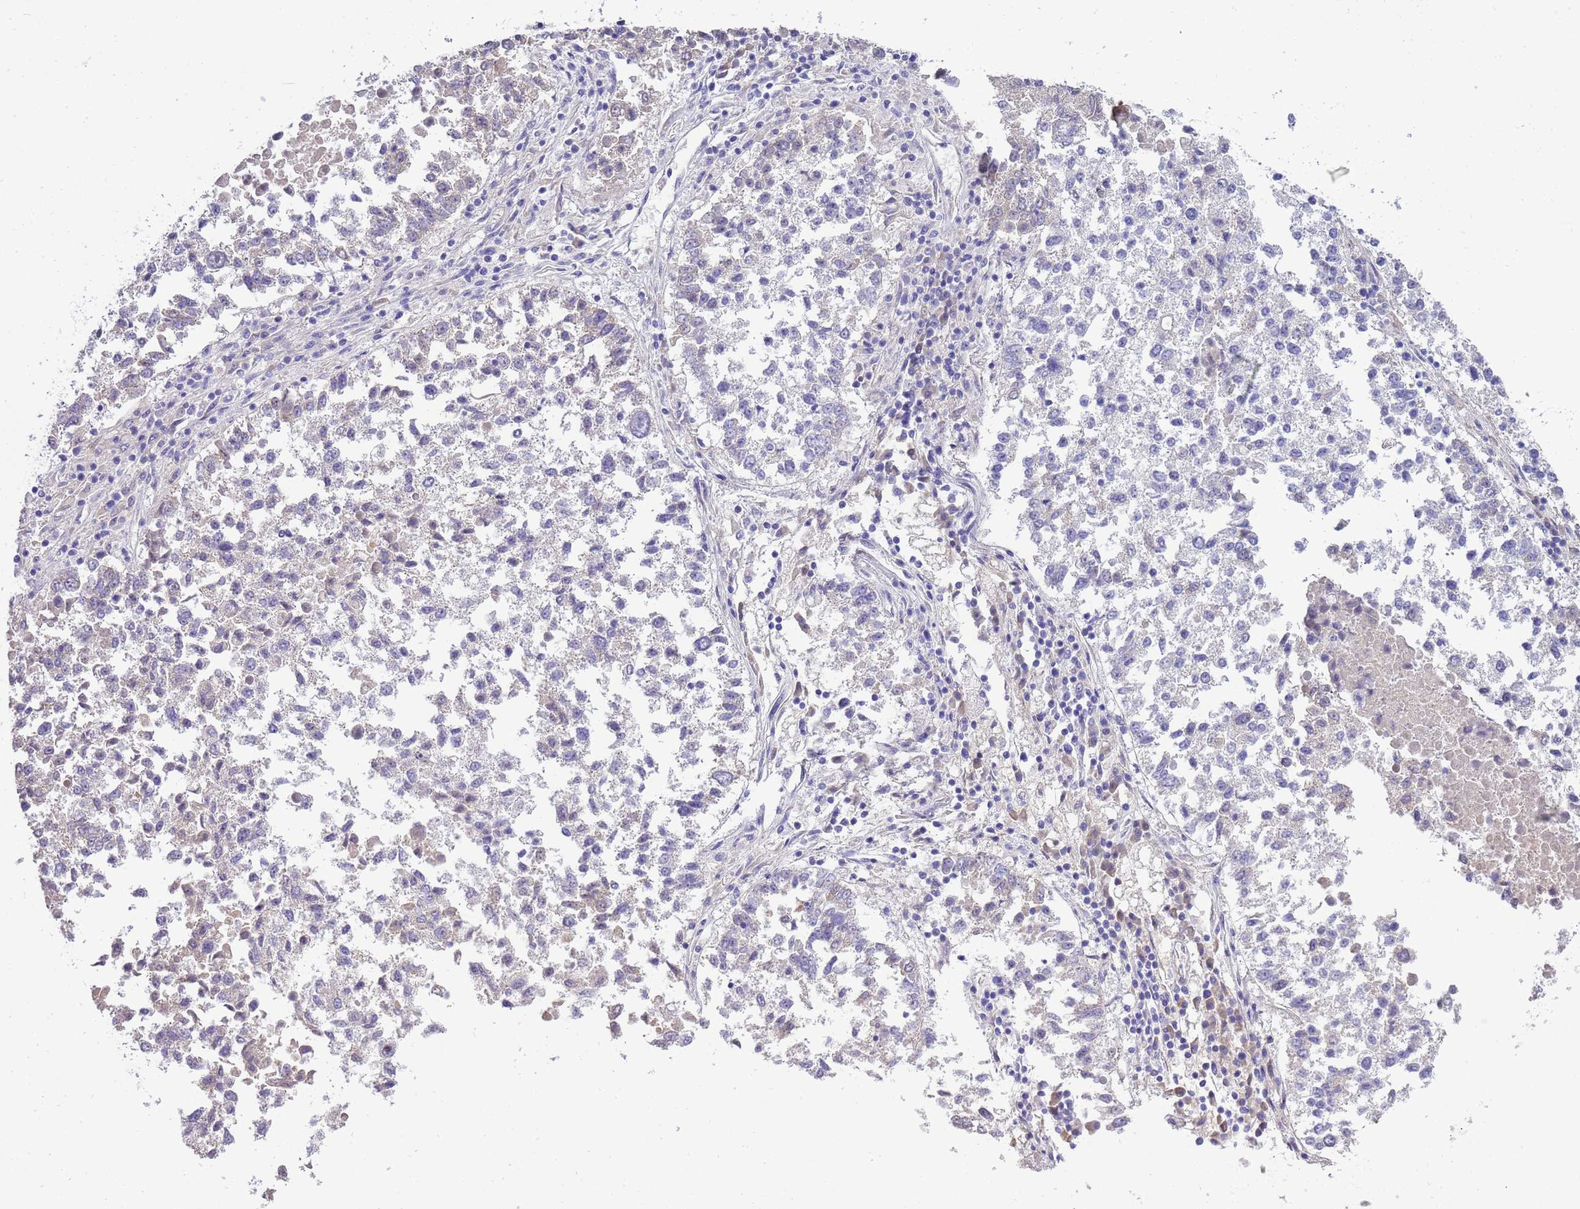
{"staining": {"intensity": "negative", "quantity": "none", "location": "none"}, "tissue": "lung cancer", "cell_type": "Tumor cells", "image_type": "cancer", "snomed": [{"axis": "morphology", "description": "Squamous cell carcinoma, NOS"}, {"axis": "topography", "description": "Lung"}], "caption": "This is an immunohistochemistry (IHC) image of human lung cancer (squamous cell carcinoma). There is no positivity in tumor cells.", "gene": "RIPPLY2", "patient": {"sex": "male", "age": 73}}